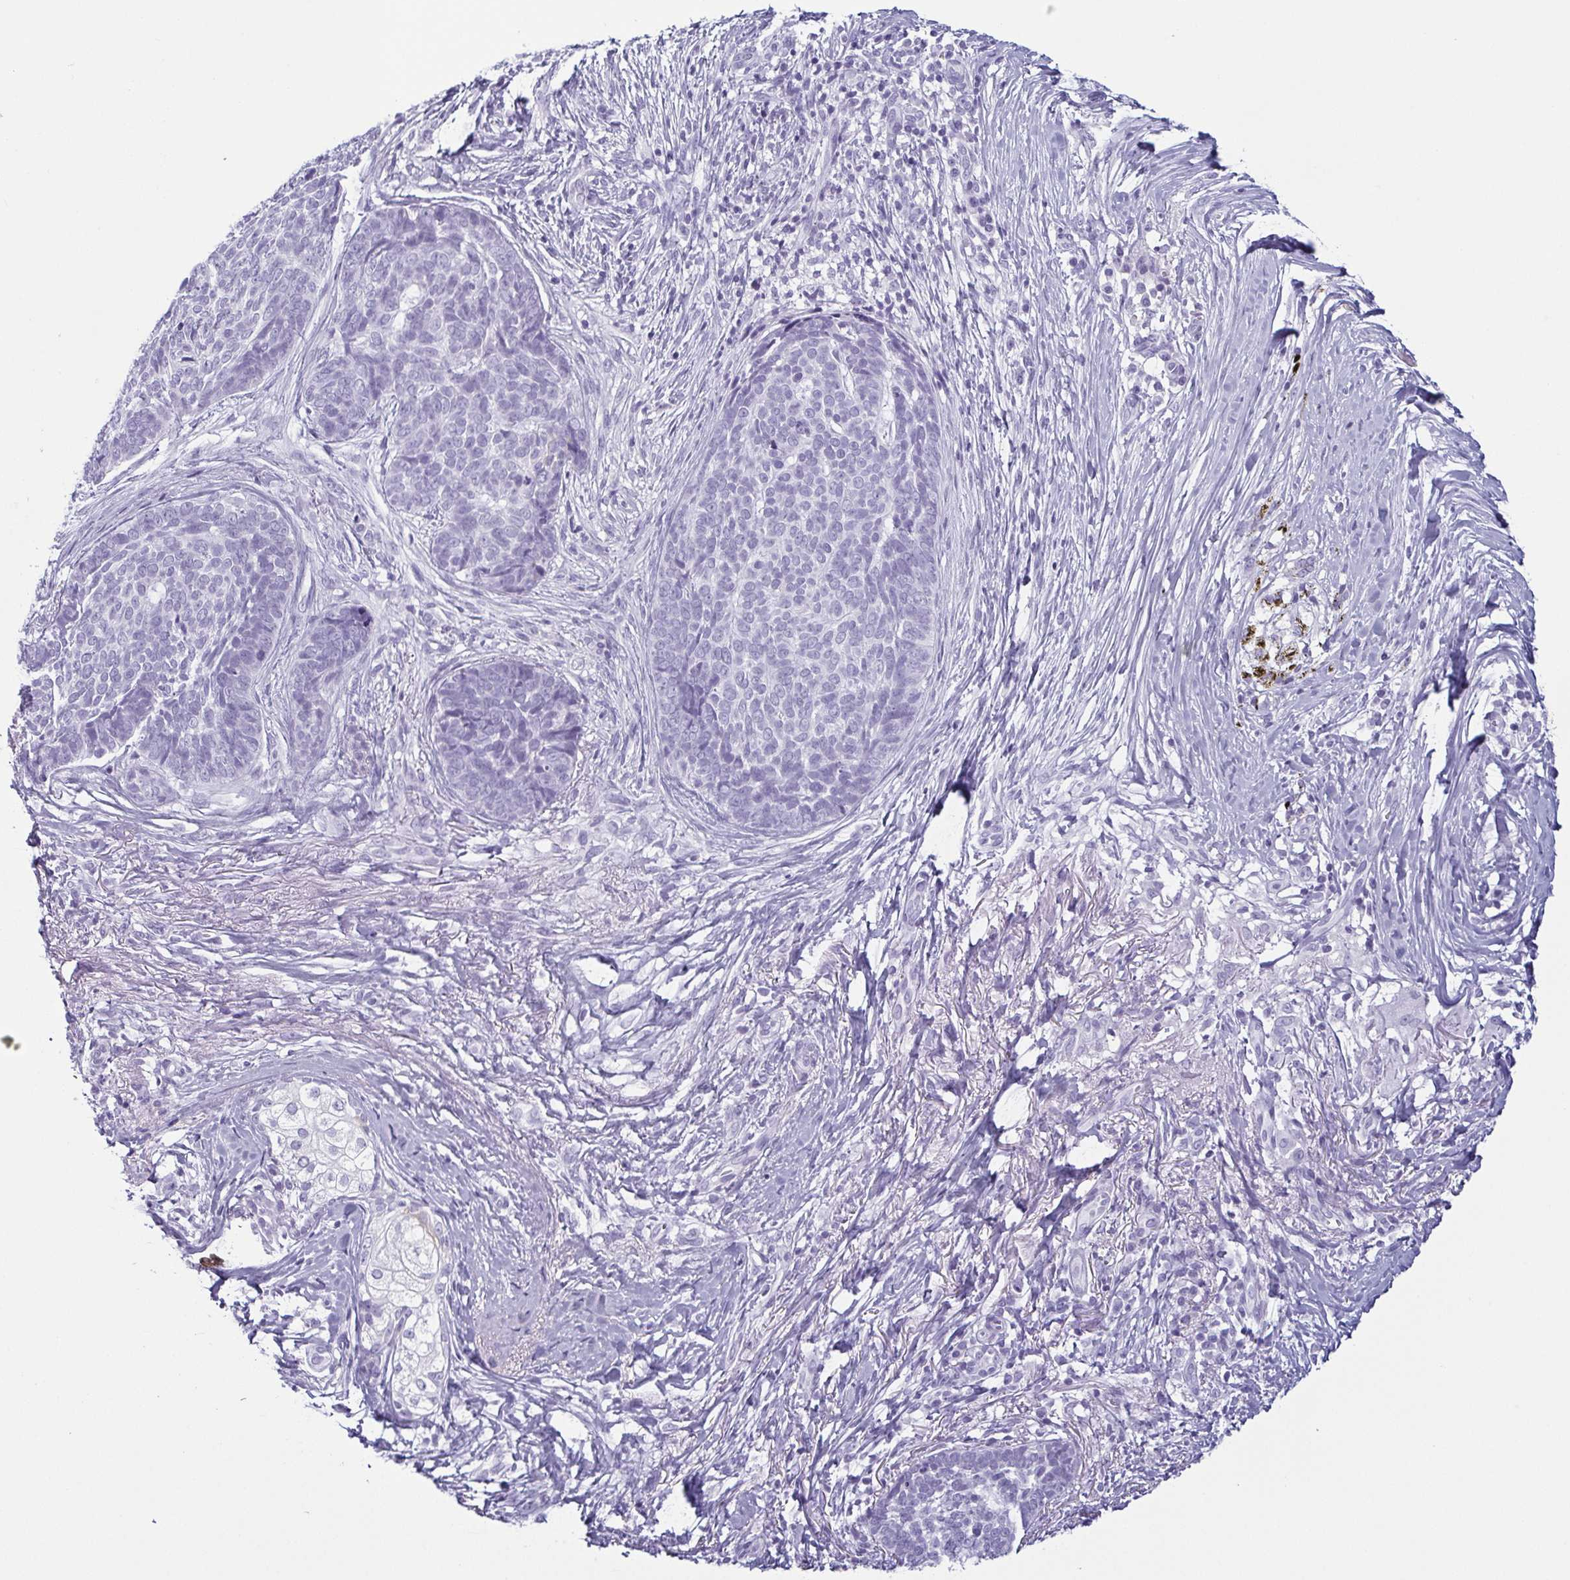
{"staining": {"intensity": "negative", "quantity": "none", "location": "none"}, "tissue": "skin cancer", "cell_type": "Tumor cells", "image_type": "cancer", "snomed": [{"axis": "morphology", "description": "Basal cell carcinoma"}, {"axis": "topography", "description": "Skin"}, {"axis": "topography", "description": "Skin of nose"}], "caption": "Human basal cell carcinoma (skin) stained for a protein using immunohistochemistry displays no expression in tumor cells.", "gene": "KRT78", "patient": {"sex": "female", "age": 81}}